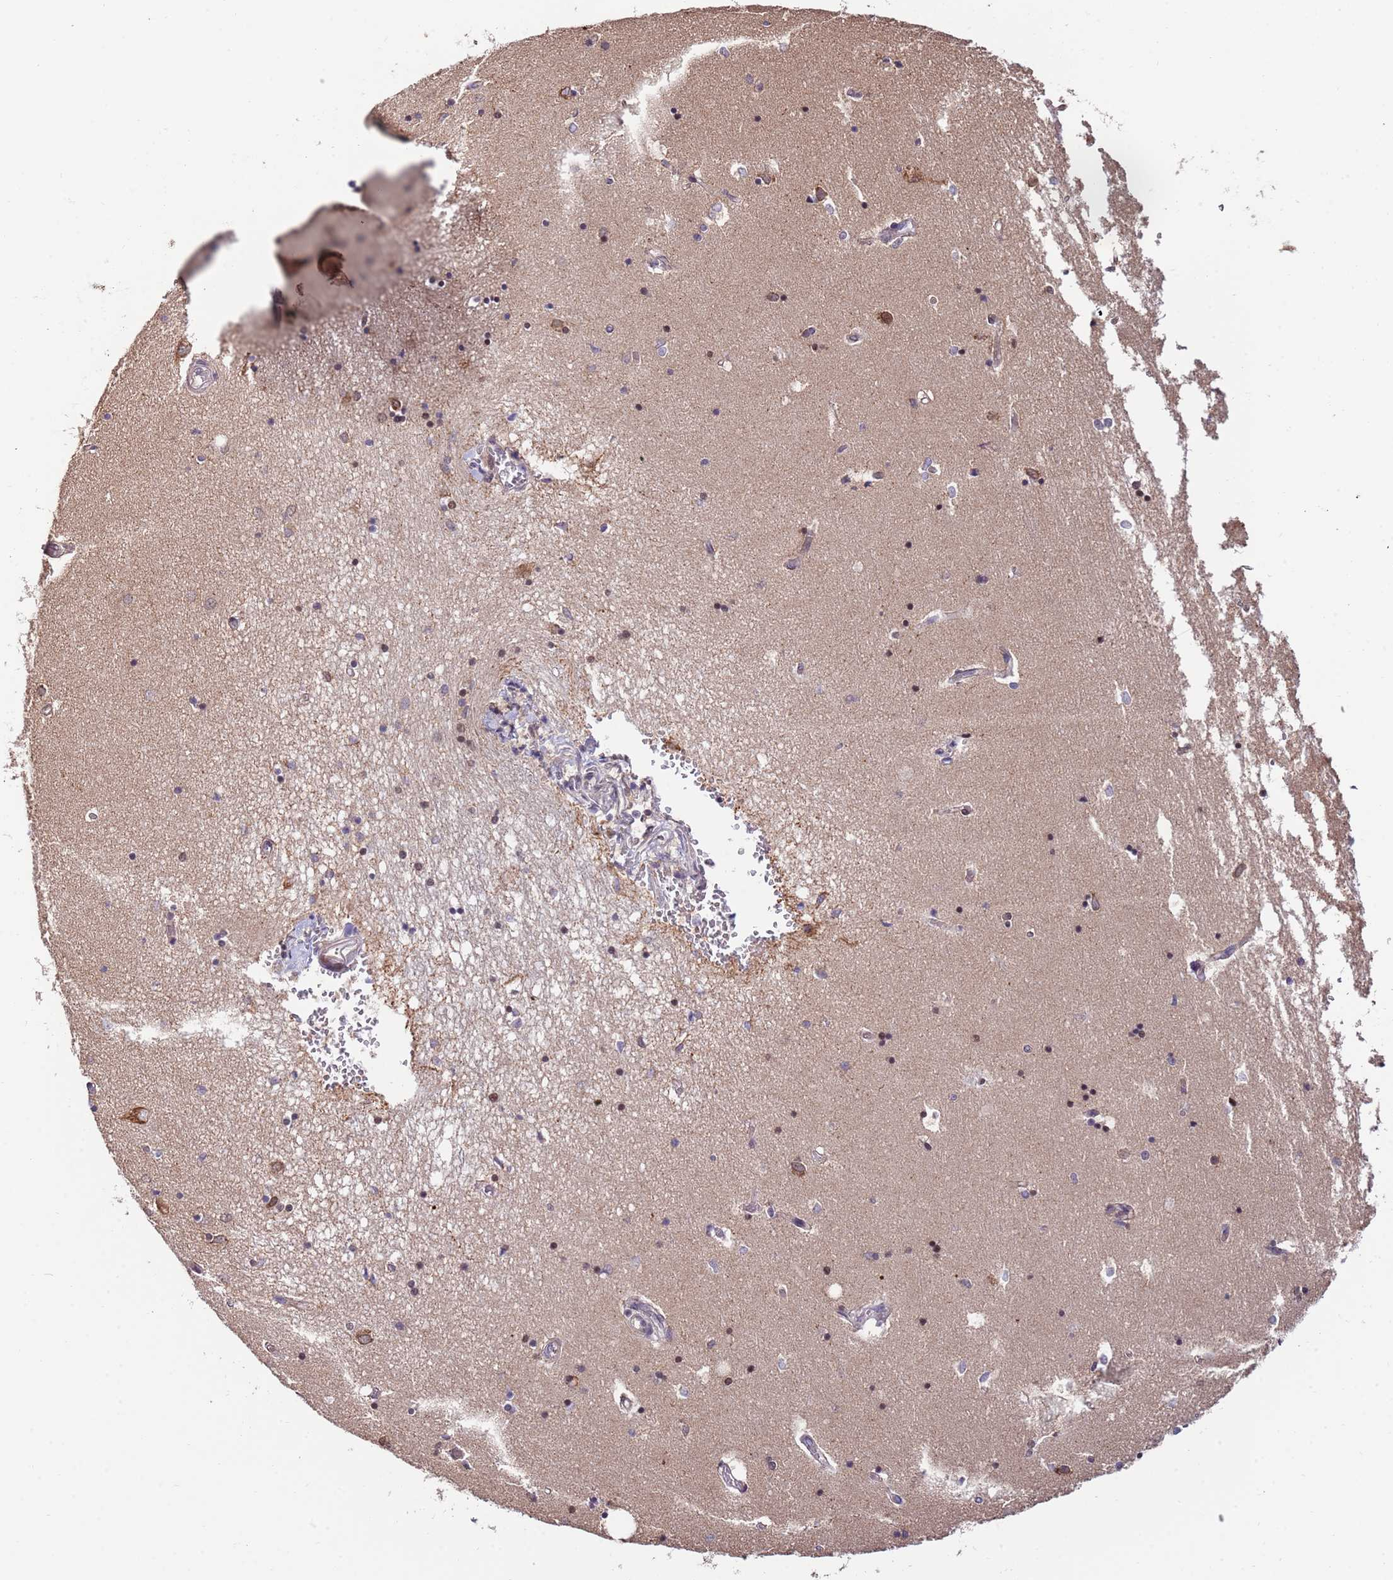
{"staining": {"intensity": "moderate", "quantity": "25%-75%", "location": "cytoplasmic/membranous,nuclear"}, "tissue": "hippocampus", "cell_type": "Glial cells", "image_type": "normal", "snomed": [{"axis": "morphology", "description": "Normal tissue, NOS"}, {"axis": "topography", "description": "Hippocampus"}], "caption": "This photomicrograph shows immunohistochemistry (IHC) staining of normal hippocampus, with medium moderate cytoplasmic/membranous,nuclear positivity in approximately 25%-75% of glial cells.", "gene": "RIF1", "patient": {"sex": "male", "age": 45}}